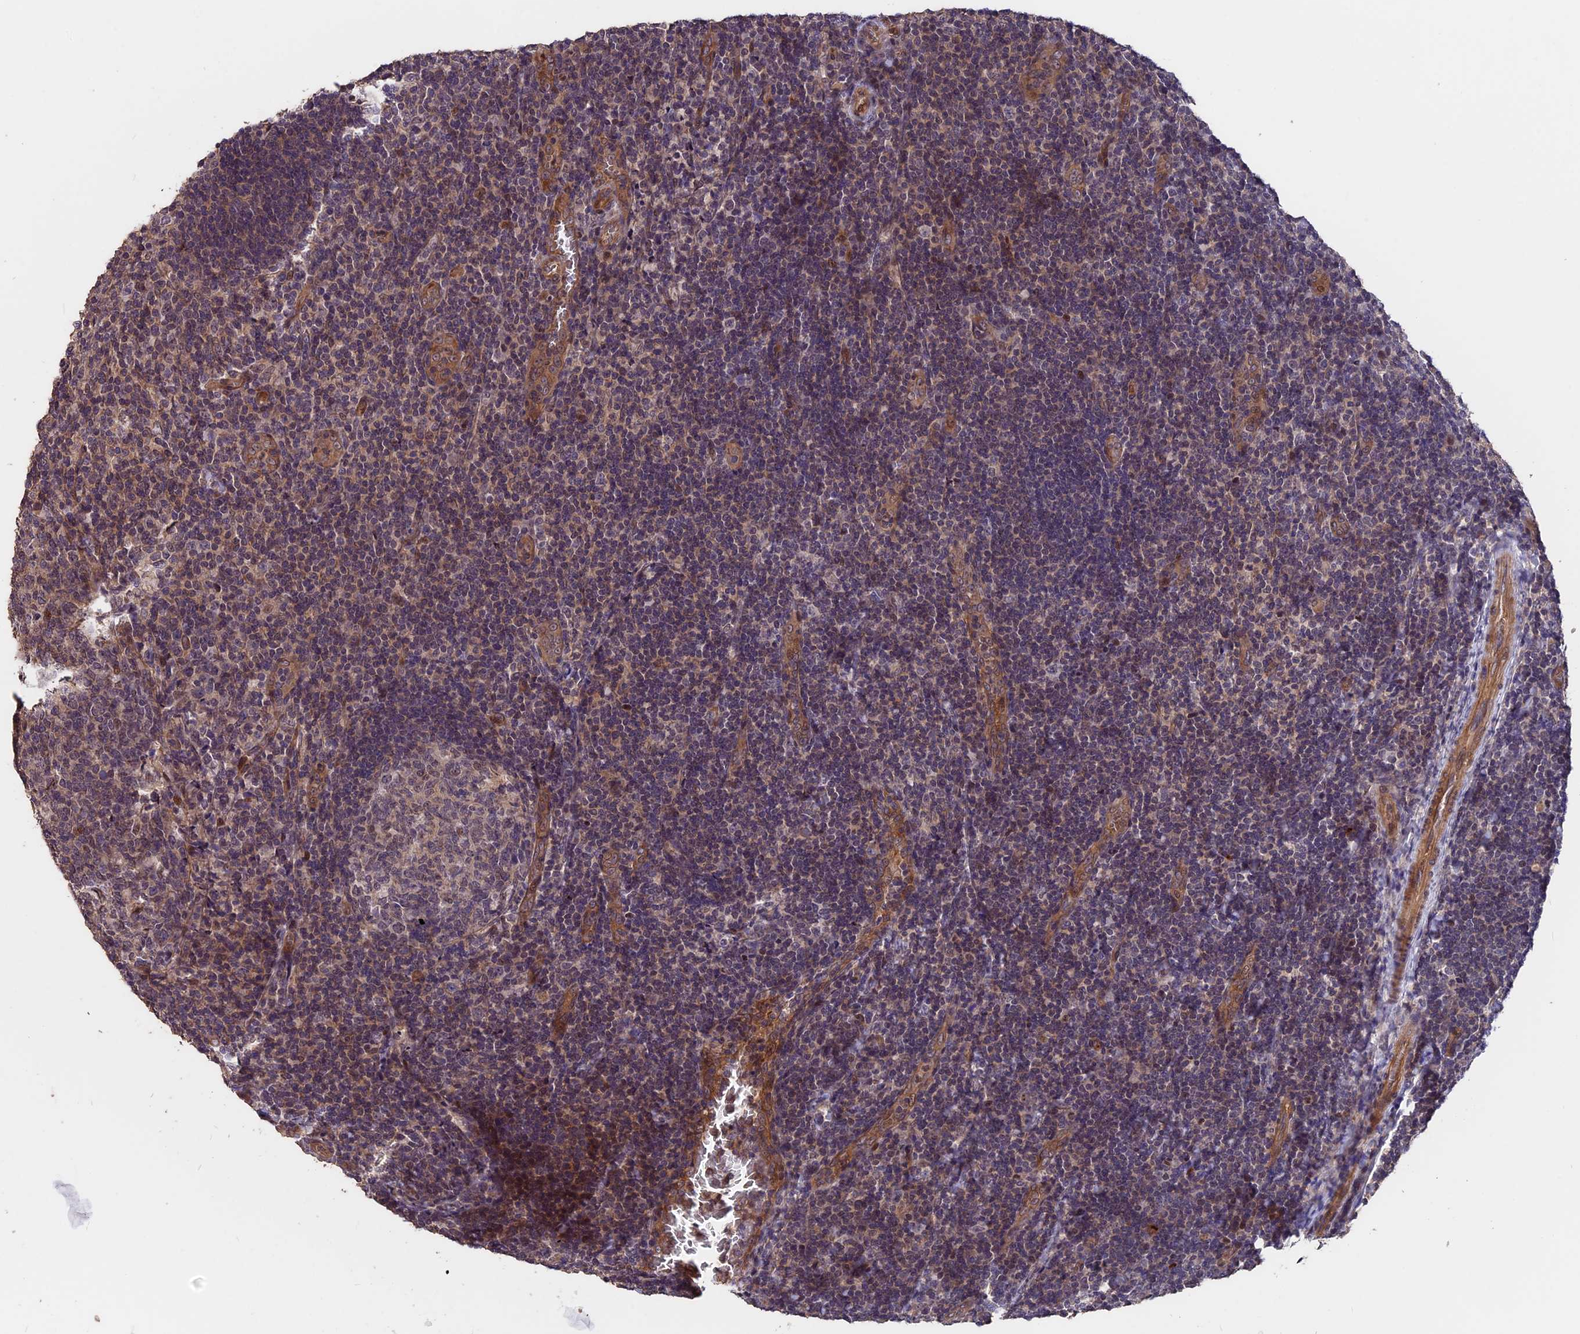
{"staining": {"intensity": "weak", "quantity": "<25%", "location": "cytoplasmic/membranous"}, "tissue": "tonsil", "cell_type": "Germinal center cells", "image_type": "normal", "snomed": [{"axis": "morphology", "description": "Normal tissue, NOS"}, {"axis": "topography", "description": "Tonsil"}], "caption": "Human tonsil stained for a protein using immunohistochemistry exhibits no expression in germinal center cells.", "gene": "ZC3H10", "patient": {"sex": "male", "age": 17}}